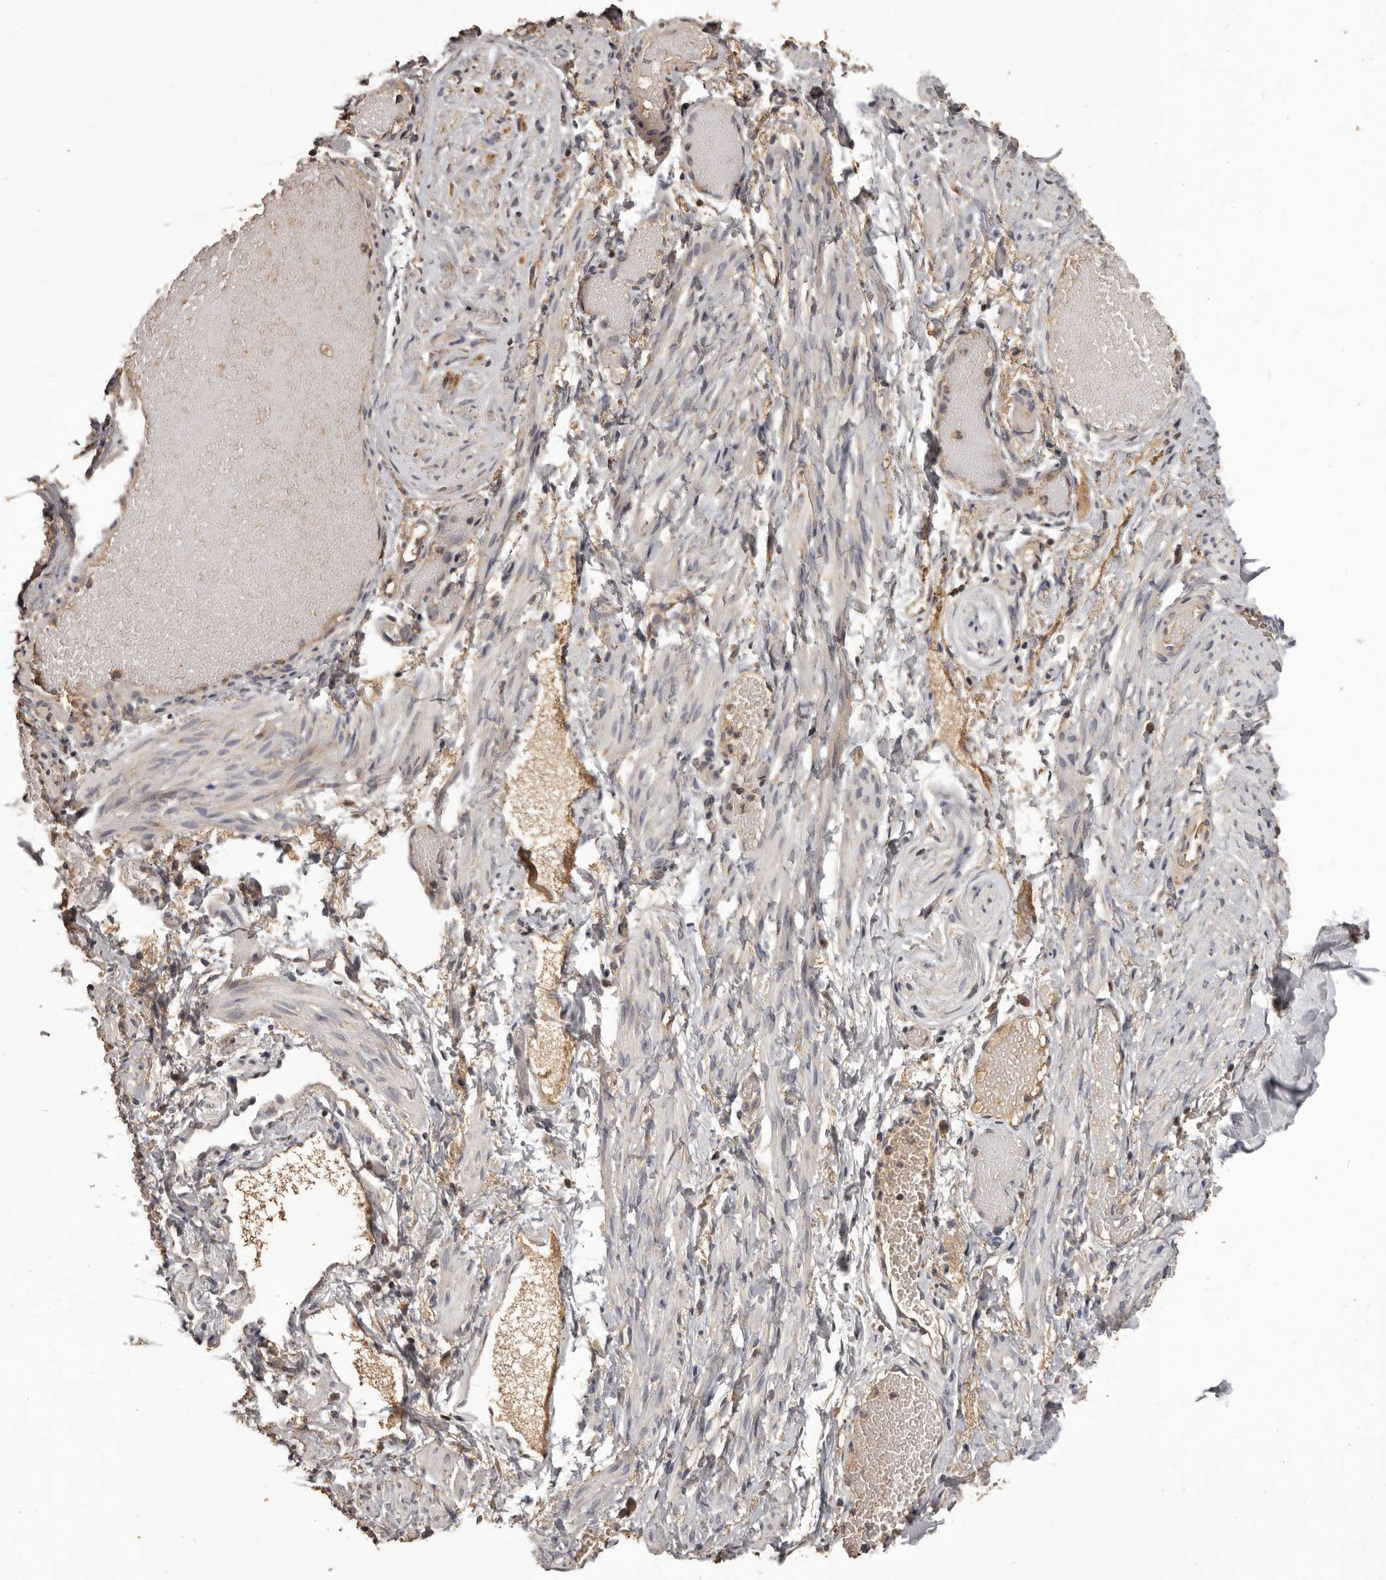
{"staining": {"intensity": "moderate", "quantity": ">75%", "location": "cytoplasmic/membranous"}, "tissue": "adipose tissue", "cell_type": "Adipocytes", "image_type": "normal", "snomed": [{"axis": "morphology", "description": "Normal tissue, NOS"}, {"axis": "topography", "description": "Smooth muscle"}, {"axis": "topography", "description": "Peripheral nerve tissue"}], "caption": "Benign adipose tissue exhibits moderate cytoplasmic/membranous positivity in about >75% of adipocytes.", "gene": "MGAT5", "patient": {"sex": "female", "age": 39}}